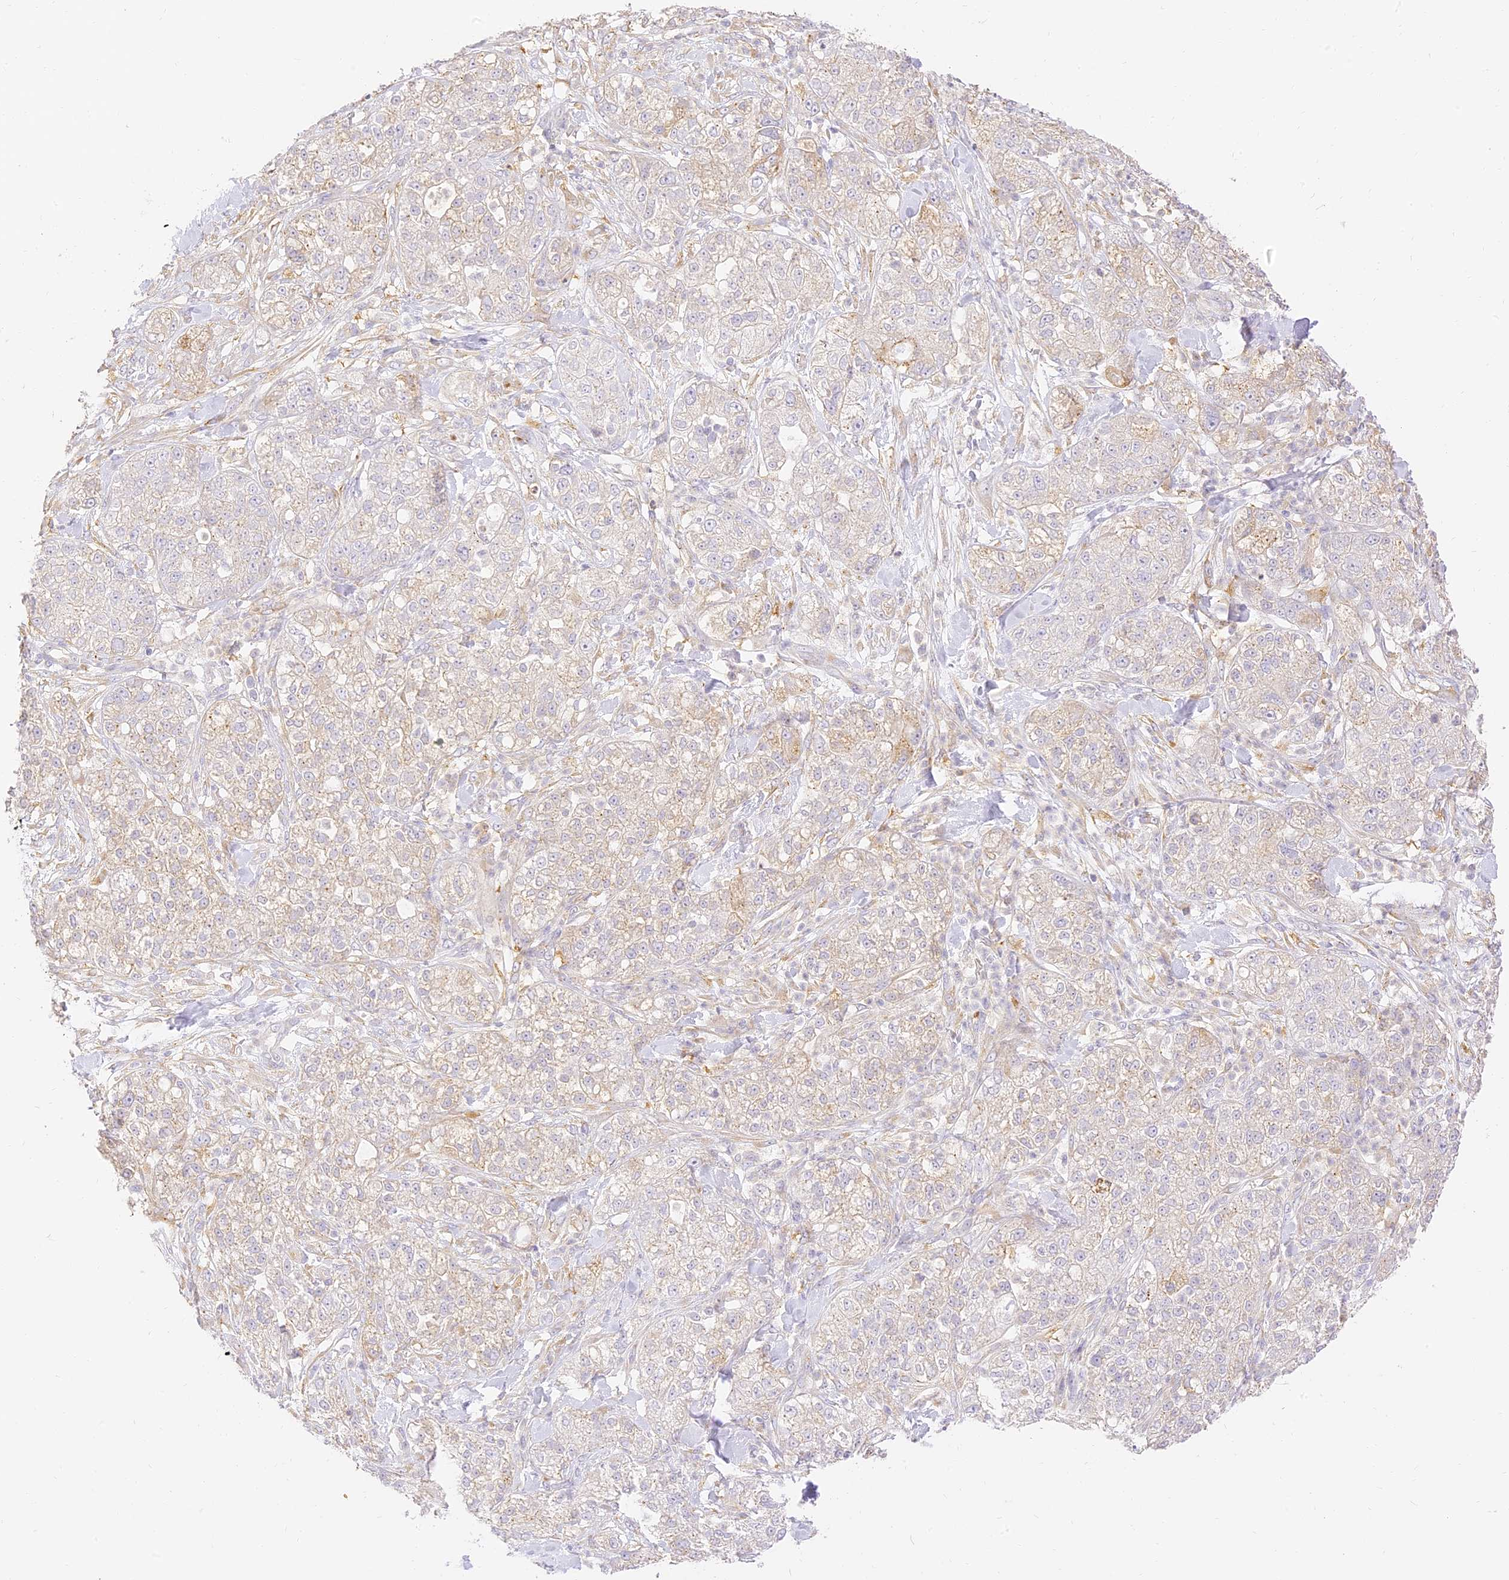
{"staining": {"intensity": "weak", "quantity": "<25%", "location": "cytoplasmic/membranous"}, "tissue": "pancreatic cancer", "cell_type": "Tumor cells", "image_type": "cancer", "snomed": [{"axis": "morphology", "description": "Adenocarcinoma, NOS"}, {"axis": "topography", "description": "Pancreas"}], "caption": "Tumor cells are negative for brown protein staining in pancreatic cancer.", "gene": "SEC13", "patient": {"sex": "female", "age": 78}}